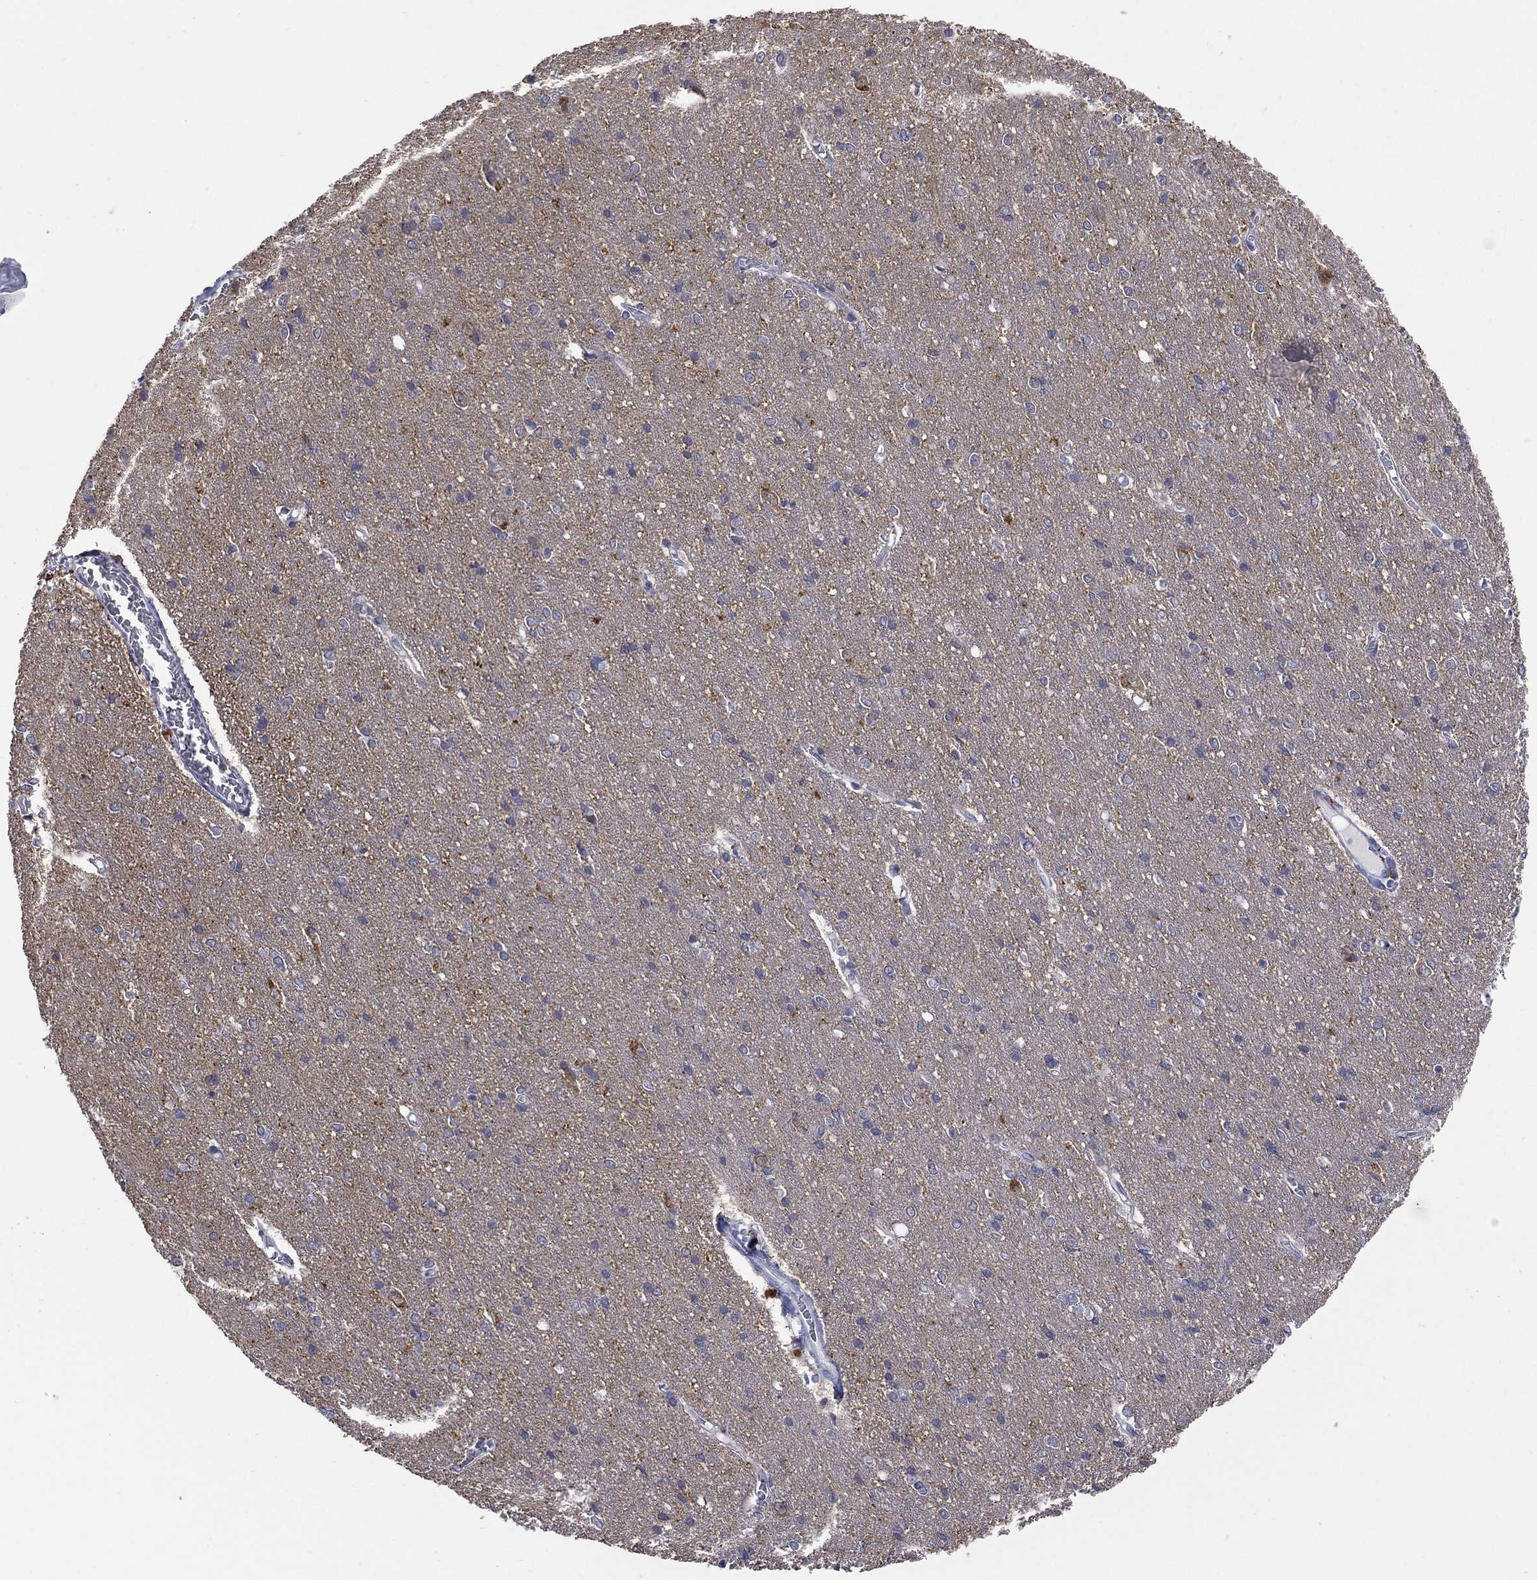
{"staining": {"intensity": "negative", "quantity": "none", "location": "none"}, "tissue": "cerebral cortex", "cell_type": "Endothelial cells", "image_type": "normal", "snomed": [{"axis": "morphology", "description": "Normal tissue, NOS"}, {"axis": "topography", "description": "Cerebral cortex"}], "caption": "There is no significant positivity in endothelial cells of cerebral cortex.", "gene": "ATP6V1G2", "patient": {"sex": "male", "age": 37}}